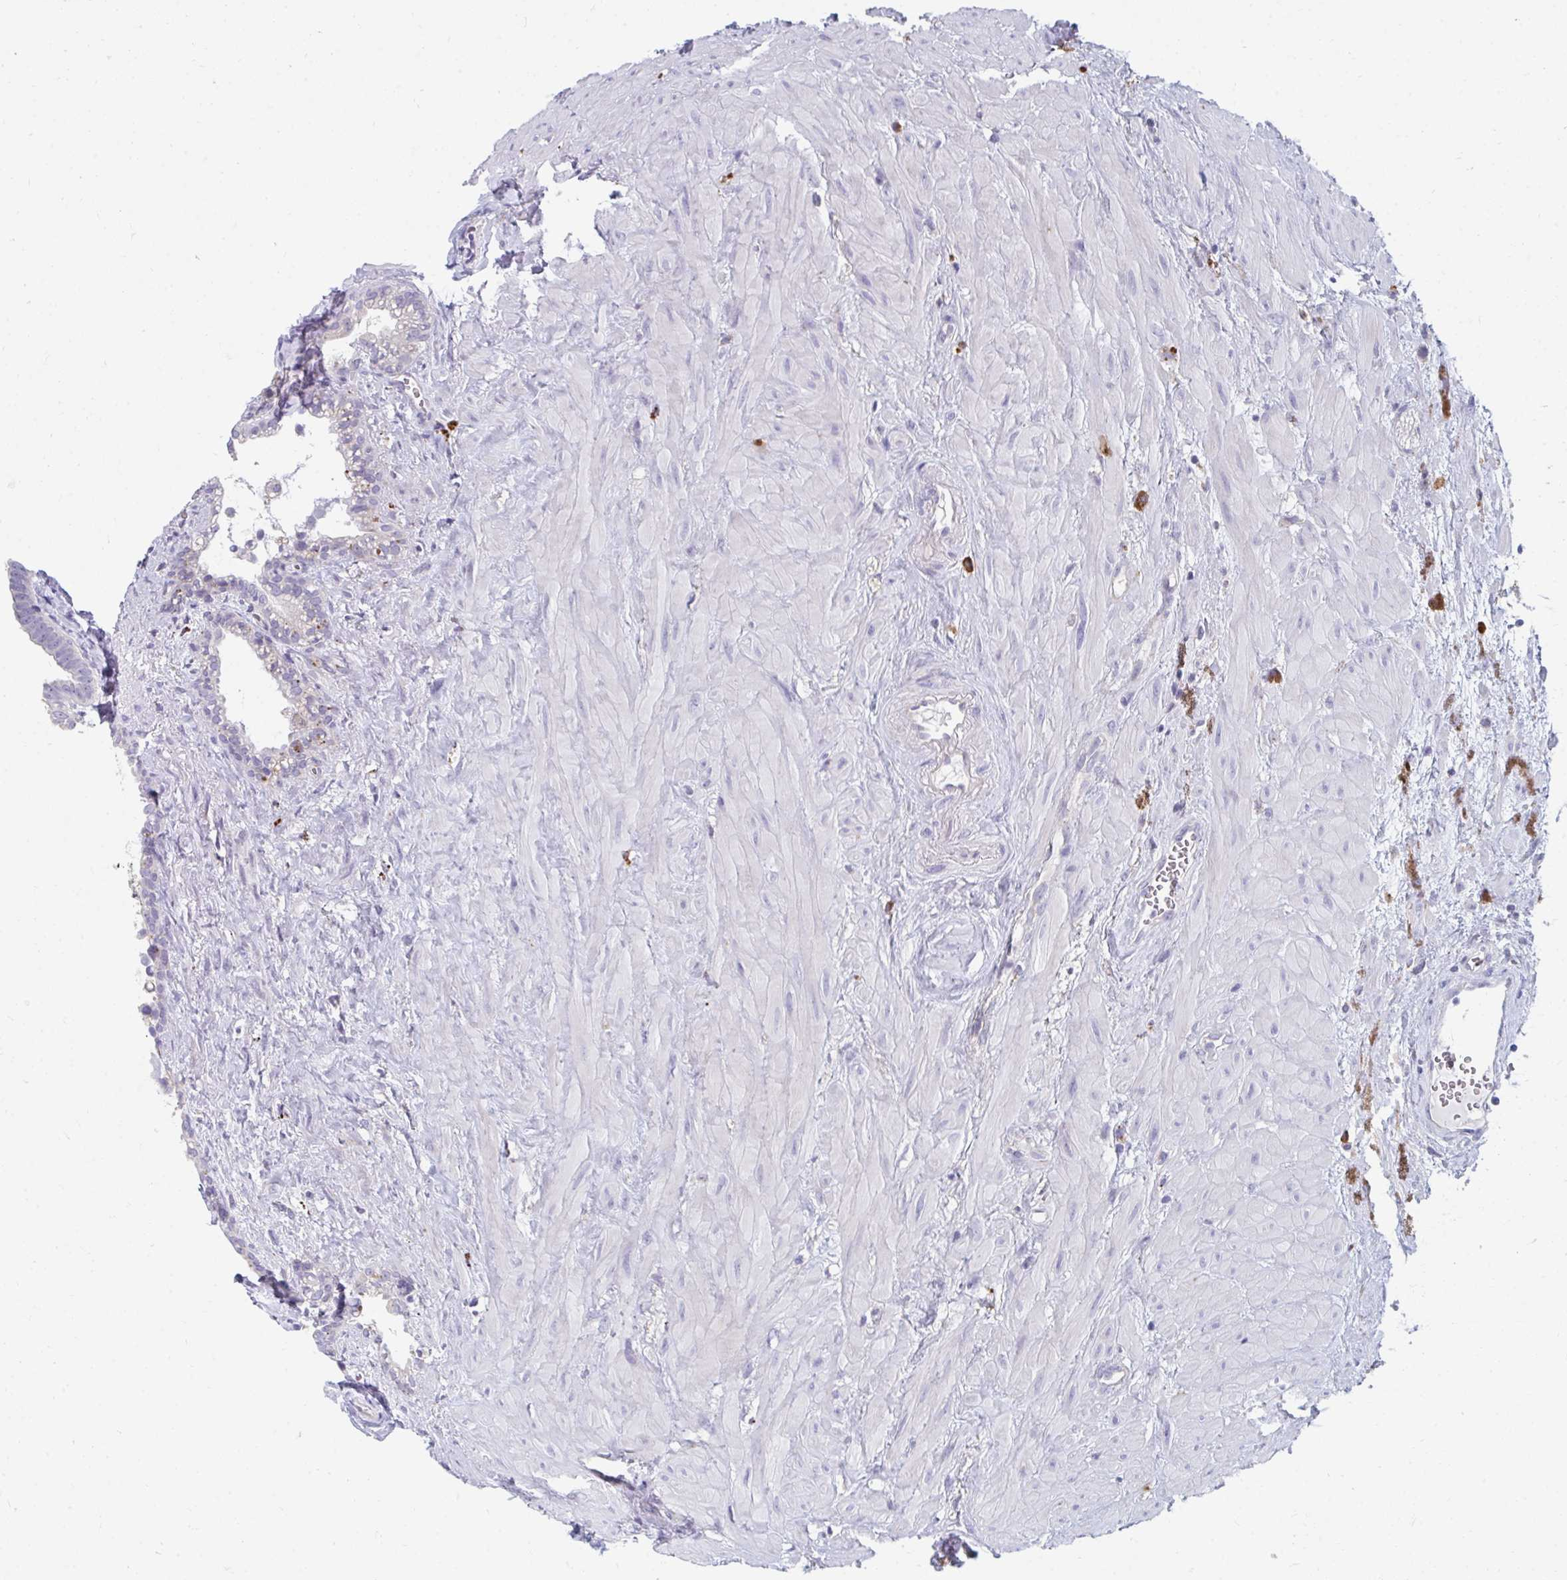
{"staining": {"intensity": "negative", "quantity": "none", "location": "none"}, "tissue": "seminal vesicle", "cell_type": "Glandular cells", "image_type": "normal", "snomed": [{"axis": "morphology", "description": "Normal tissue, NOS"}, {"axis": "topography", "description": "Seminal veicle"}], "caption": "Immunohistochemical staining of normal seminal vesicle exhibits no significant positivity in glandular cells.", "gene": "EIF1AD", "patient": {"sex": "male", "age": 76}}